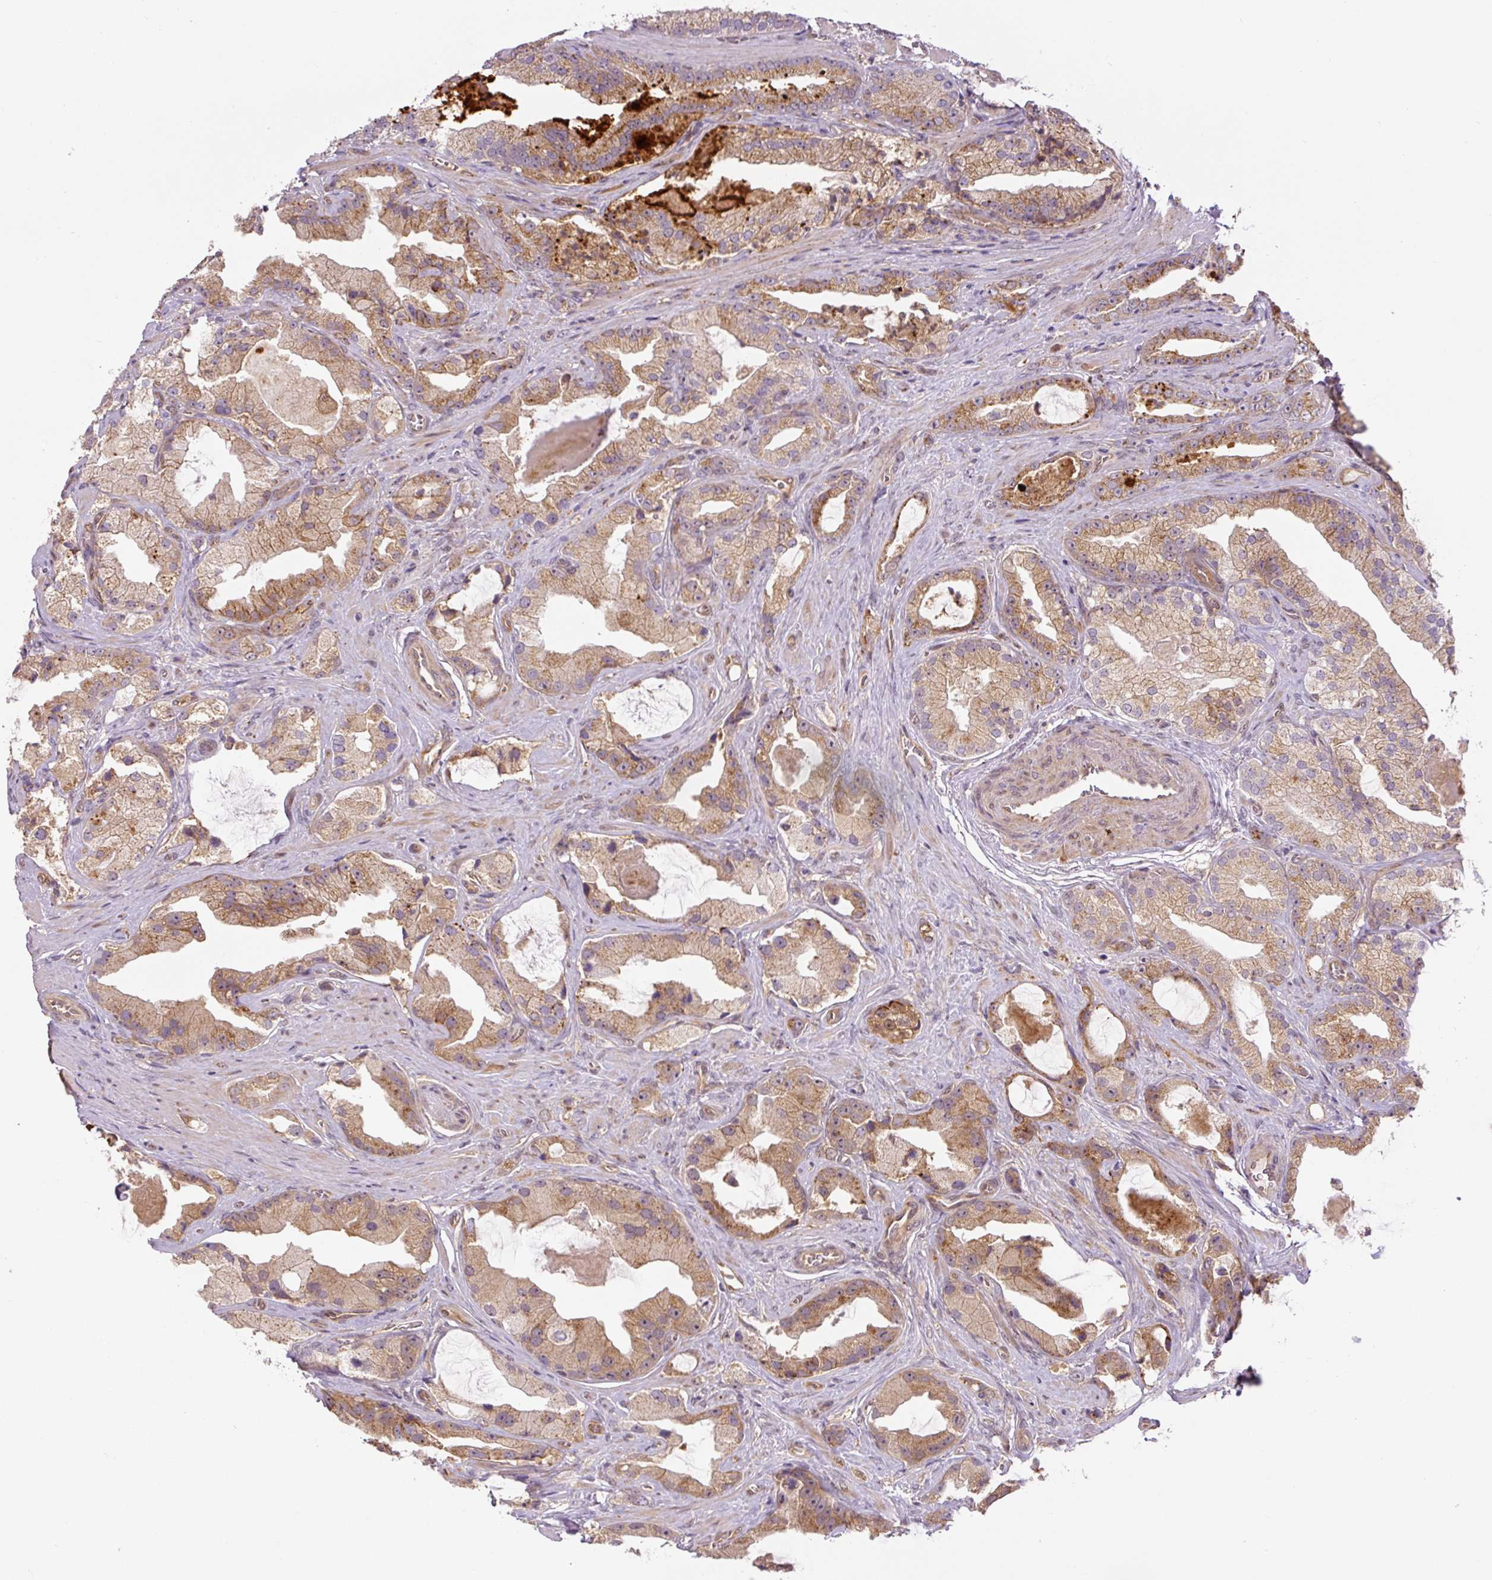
{"staining": {"intensity": "moderate", "quantity": ">75%", "location": "cytoplasmic/membranous"}, "tissue": "prostate cancer", "cell_type": "Tumor cells", "image_type": "cancer", "snomed": [{"axis": "morphology", "description": "Adenocarcinoma, High grade"}, {"axis": "topography", "description": "Prostate"}], "caption": "Human prostate adenocarcinoma (high-grade) stained for a protein (brown) demonstrates moderate cytoplasmic/membranous positive expression in about >75% of tumor cells.", "gene": "ZSWIM7", "patient": {"sex": "male", "age": 68}}